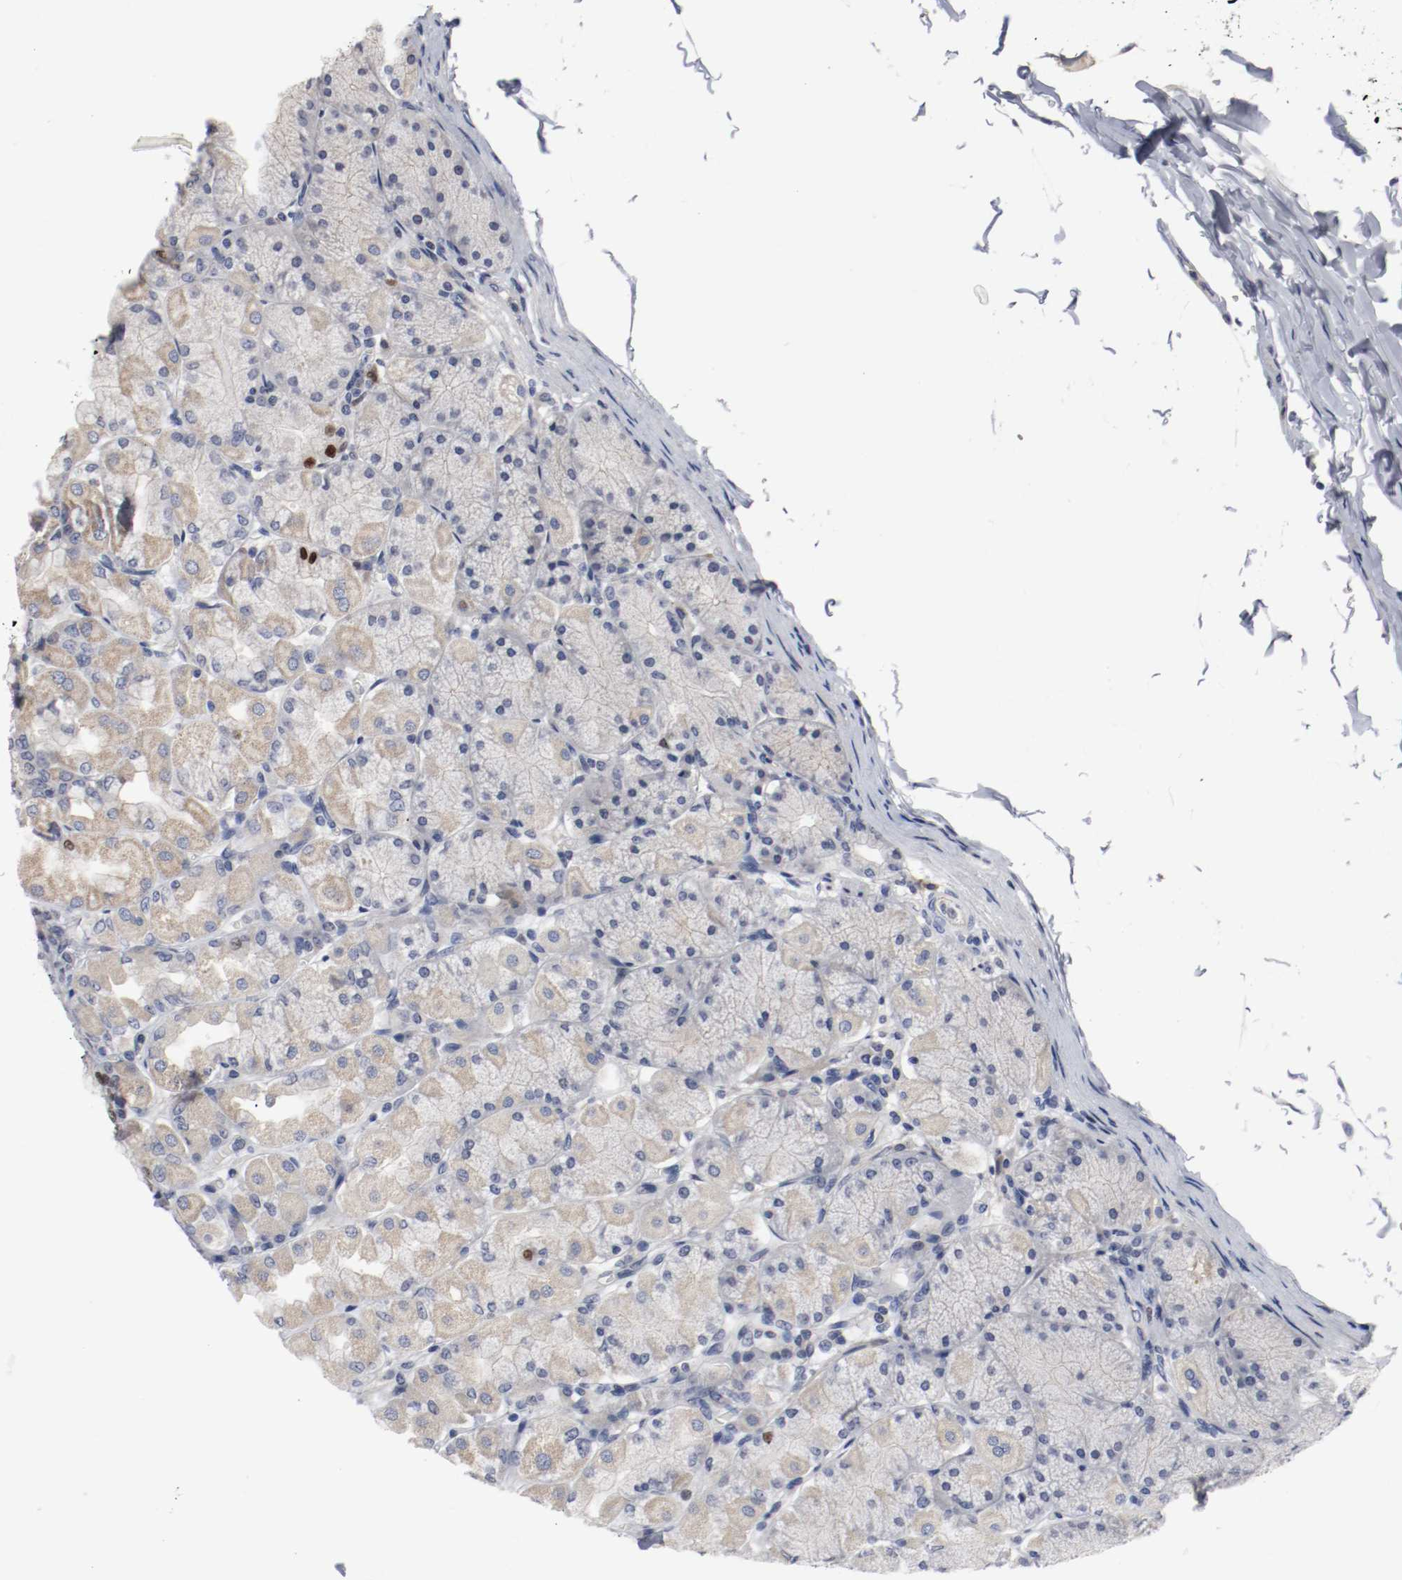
{"staining": {"intensity": "strong", "quantity": "<25%", "location": "nuclear"}, "tissue": "stomach", "cell_type": "Glandular cells", "image_type": "normal", "snomed": [{"axis": "morphology", "description": "Normal tissue, NOS"}, {"axis": "topography", "description": "Stomach, upper"}], "caption": "Stomach stained for a protein demonstrates strong nuclear positivity in glandular cells.", "gene": "MCM6", "patient": {"sex": "female", "age": 56}}